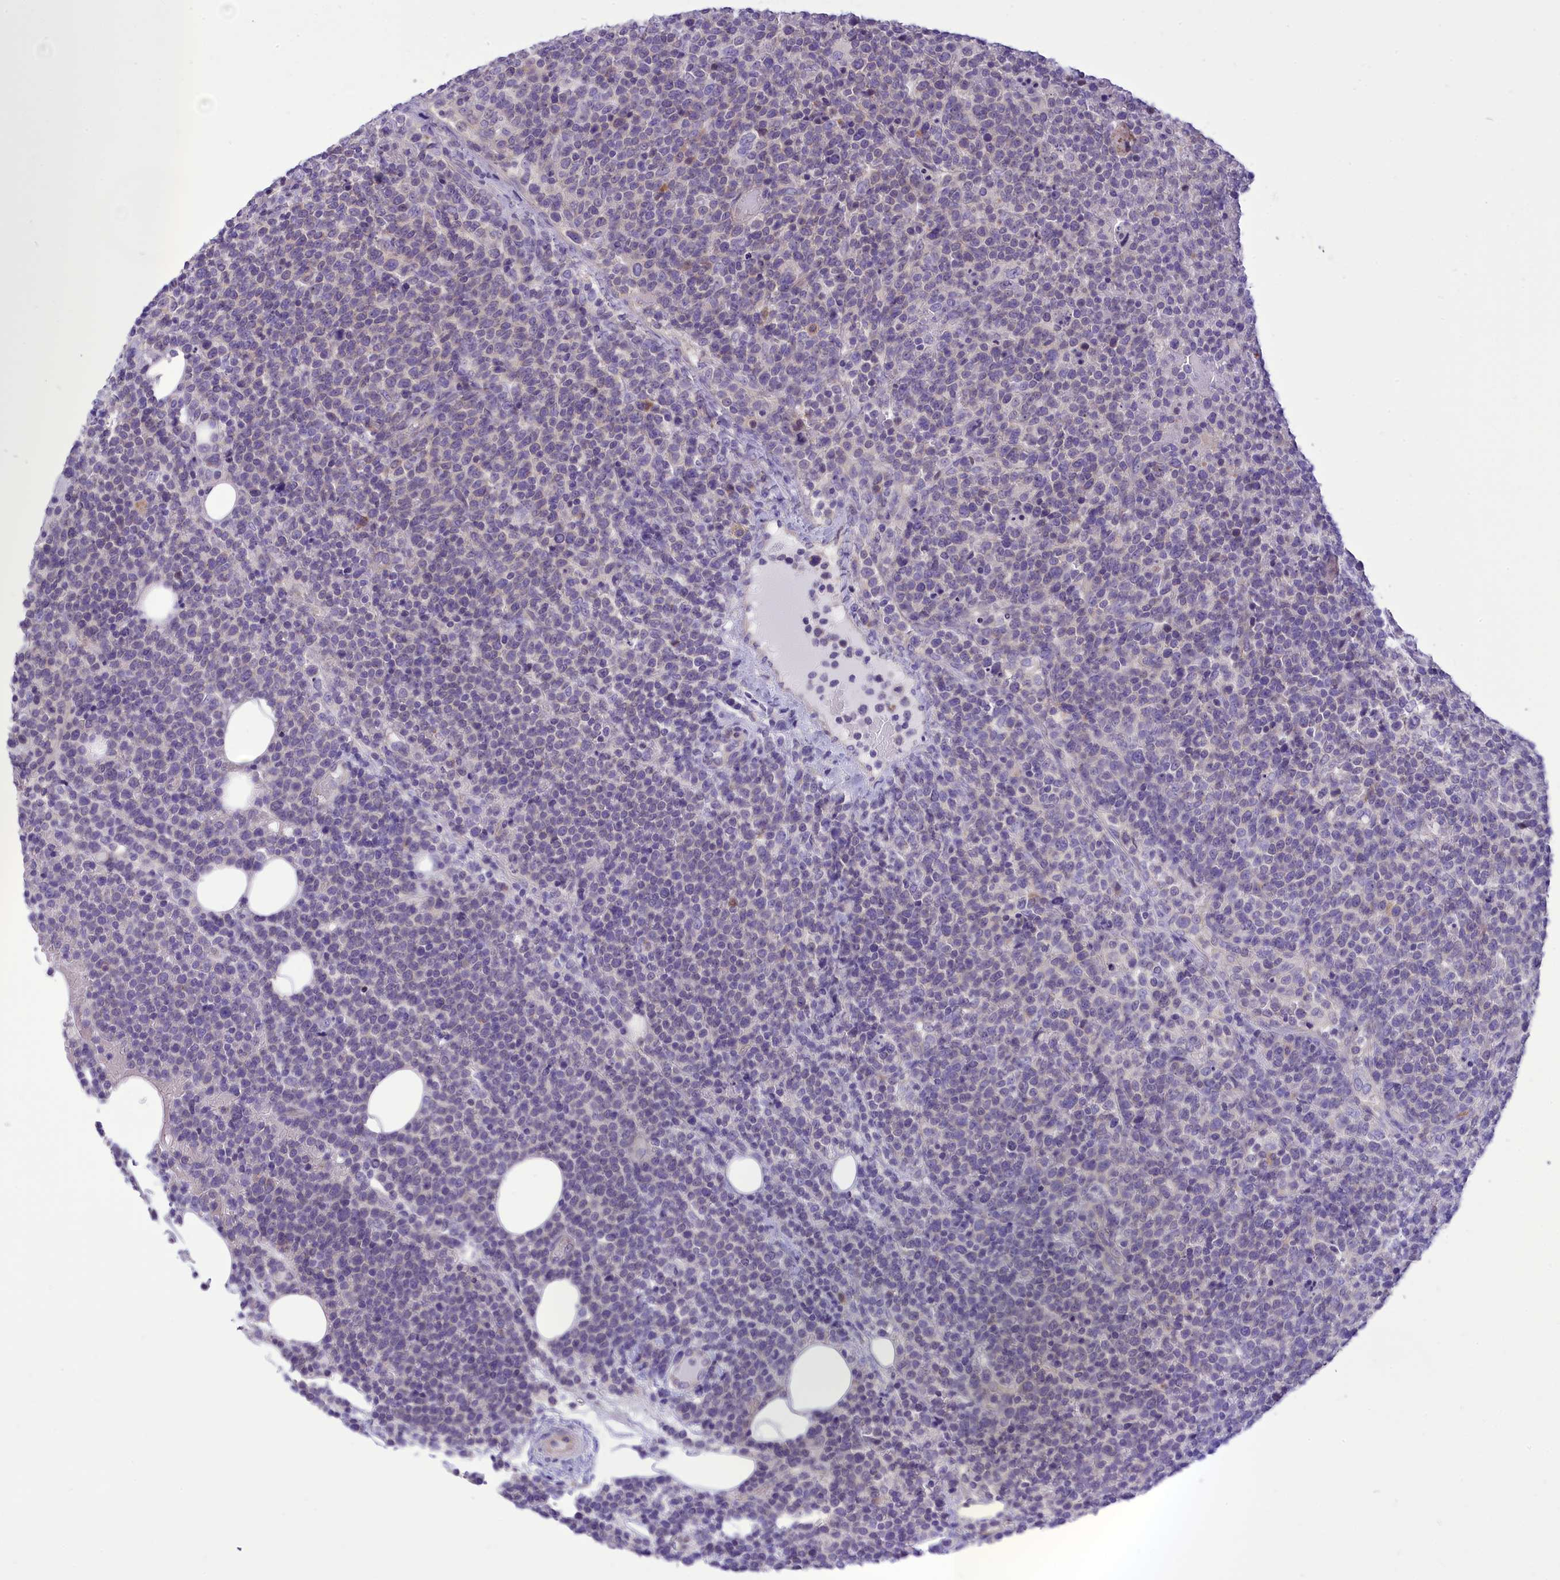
{"staining": {"intensity": "negative", "quantity": "none", "location": "none"}, "tissue": "lymphoma", "cell_type": "Tumor cells", "image_type": "cancer", "snomed": [{"axis": "morphology", "description": "Malignant lymphoma, non-Hodgkin's type, High grade"}, {"axis": "topography", "description": "Lymph node"}], "caption": "DAB immunohistochemical staining of human malignant lymphoma, non-Hodgkin's type (high-grade) reveals no significant staining in tumor cells.", "gene": "DCAF16", "patient": {"sex": "male", "age": 61}}